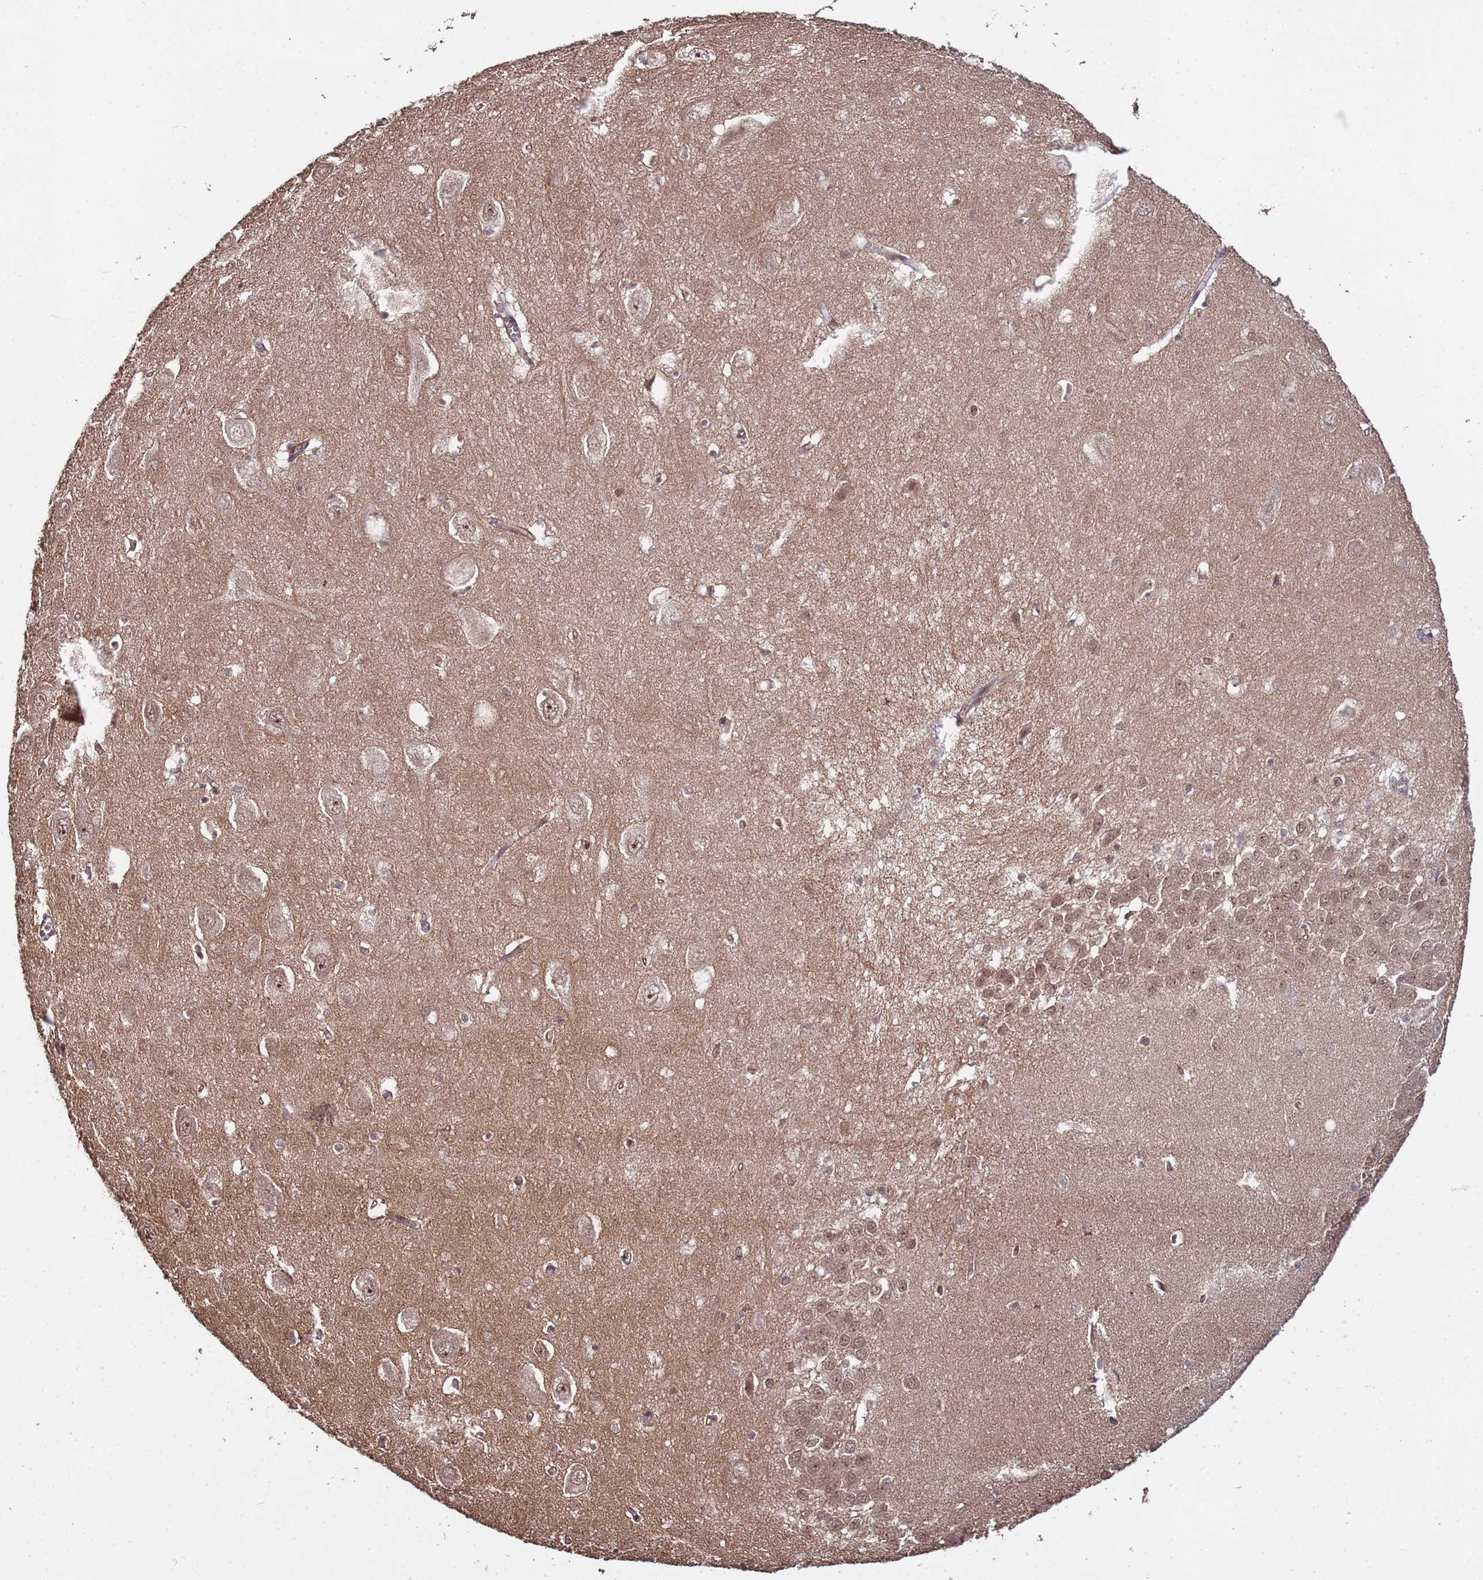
{"staining": {"intensity": "negative", "quantity": "none", "location": "none"}, "tissue": "hippocampus", "cell_type": "Glial cells", "image_type": "normal", "snomed": [{"axis": "morphology", "description": "Normal tissue, NOS"}, {"axis": "topography", "description": "Hippocampus"}], "caption": "Immunohistochemistry histopathology image of normal hippocampus: hippocampus stained with DAB (3,3'-diaminobenzidine) exhibits no significant protein expression in glial cells.", "gene": "SYF2", "patient": {"sex": "female", "age": 64}}